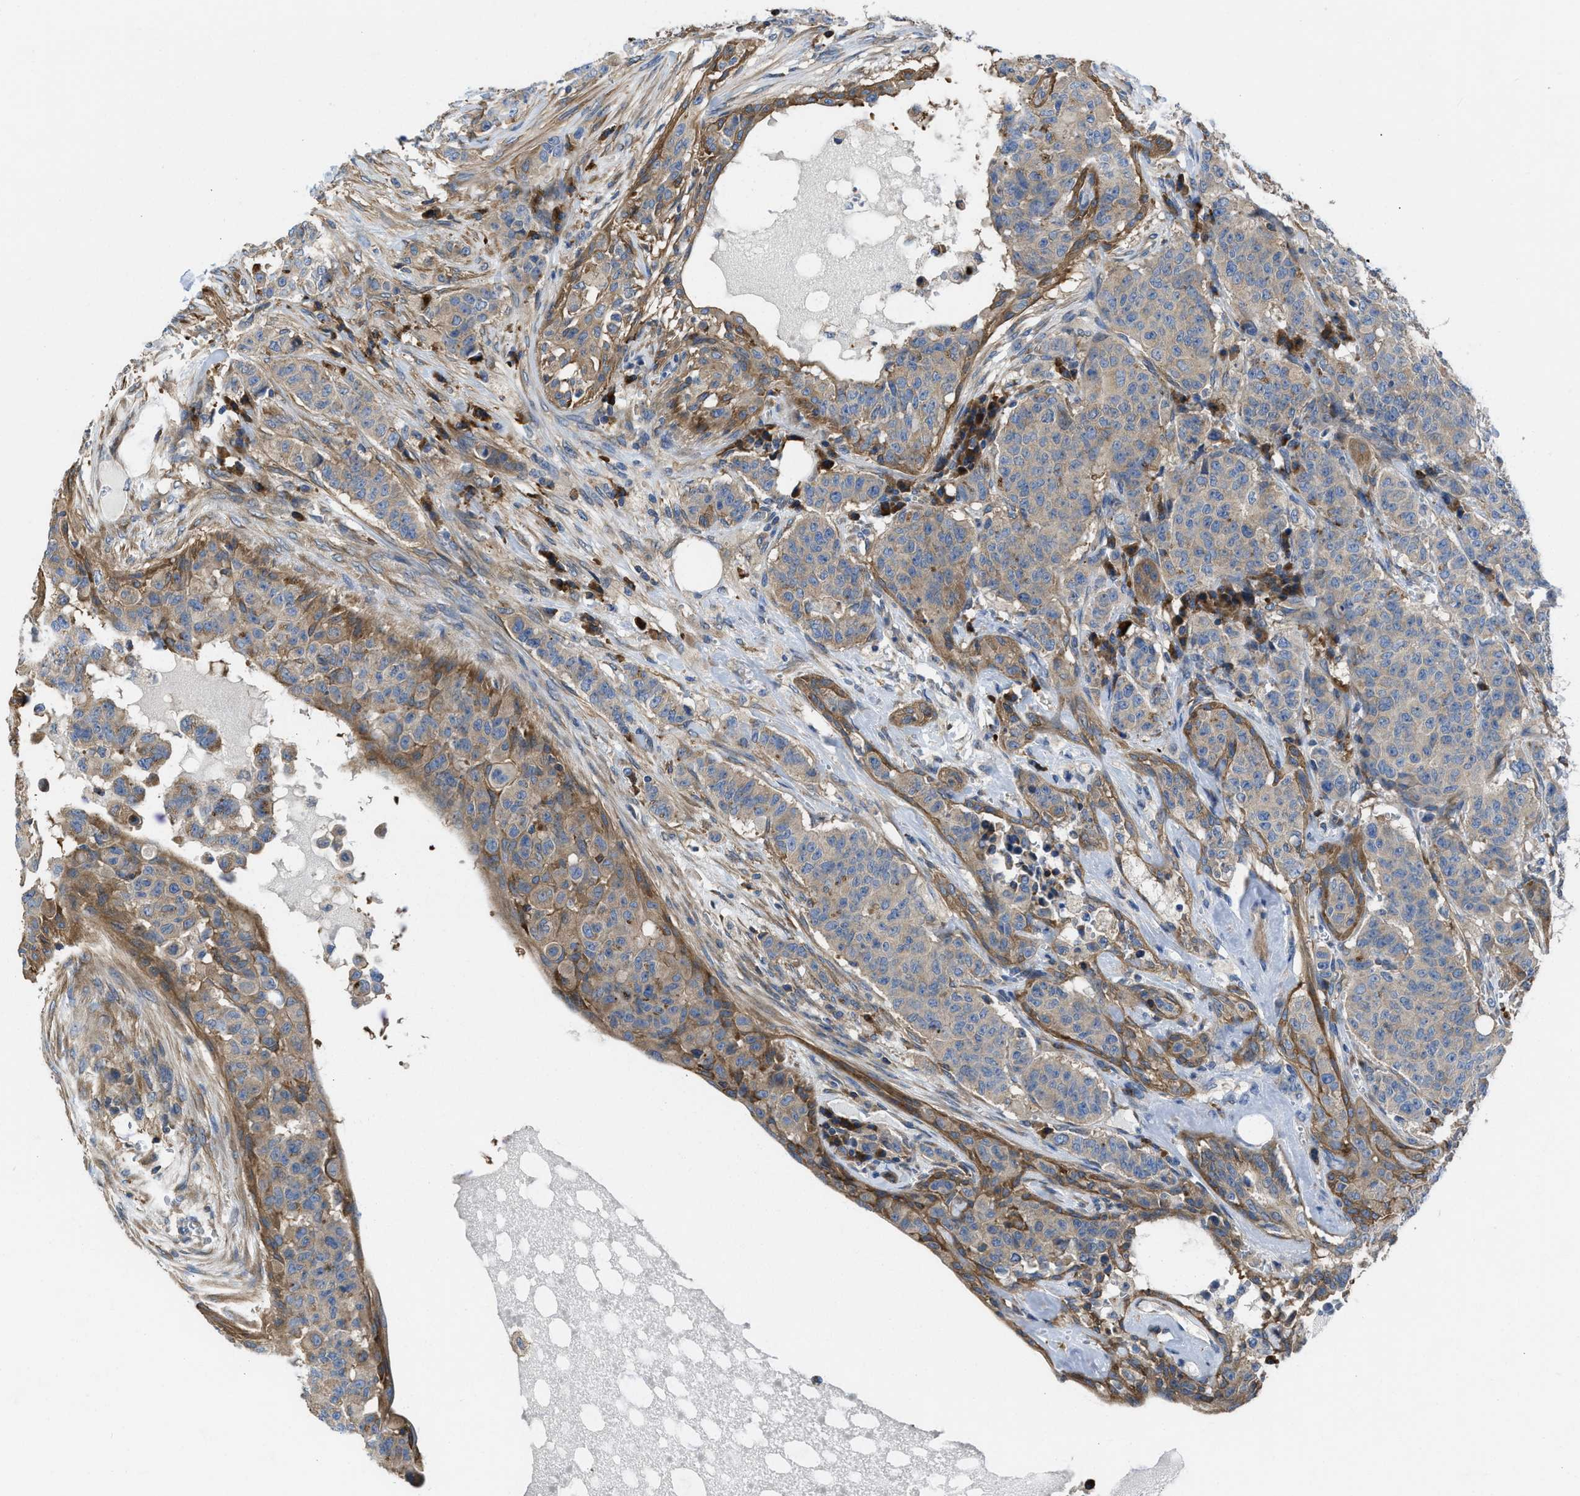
{"staining": {"intensity": "weak", "quantity": ">75%", "location": "cytoplasmic/membranous"}, "tissue": "breast cancer", "cell_type": "Tumor cells", "image_type": "cancer", "snomed": [{"axis": "morphology", "description": "Normal tissue, NOS"}, {"axis": "morphology", "description": "Duct carcinoma"}, {"axis": "topography", "description": "Breast"}], "caption": "A high-resolution histopathology image shows IHC staining of infiltrating ductal carcinoma (breast), which reveals weak cytoplasmic/membranous staining in approximately >75% of tumor cells. Using DAB (3,3'-diaminobenzidine) (brown) and hematoxylin (blue) stains, captured at high magnification using brightfield microscopy.", "gene": "CHKB", "patient": {"sex": "female", "age": 40}}